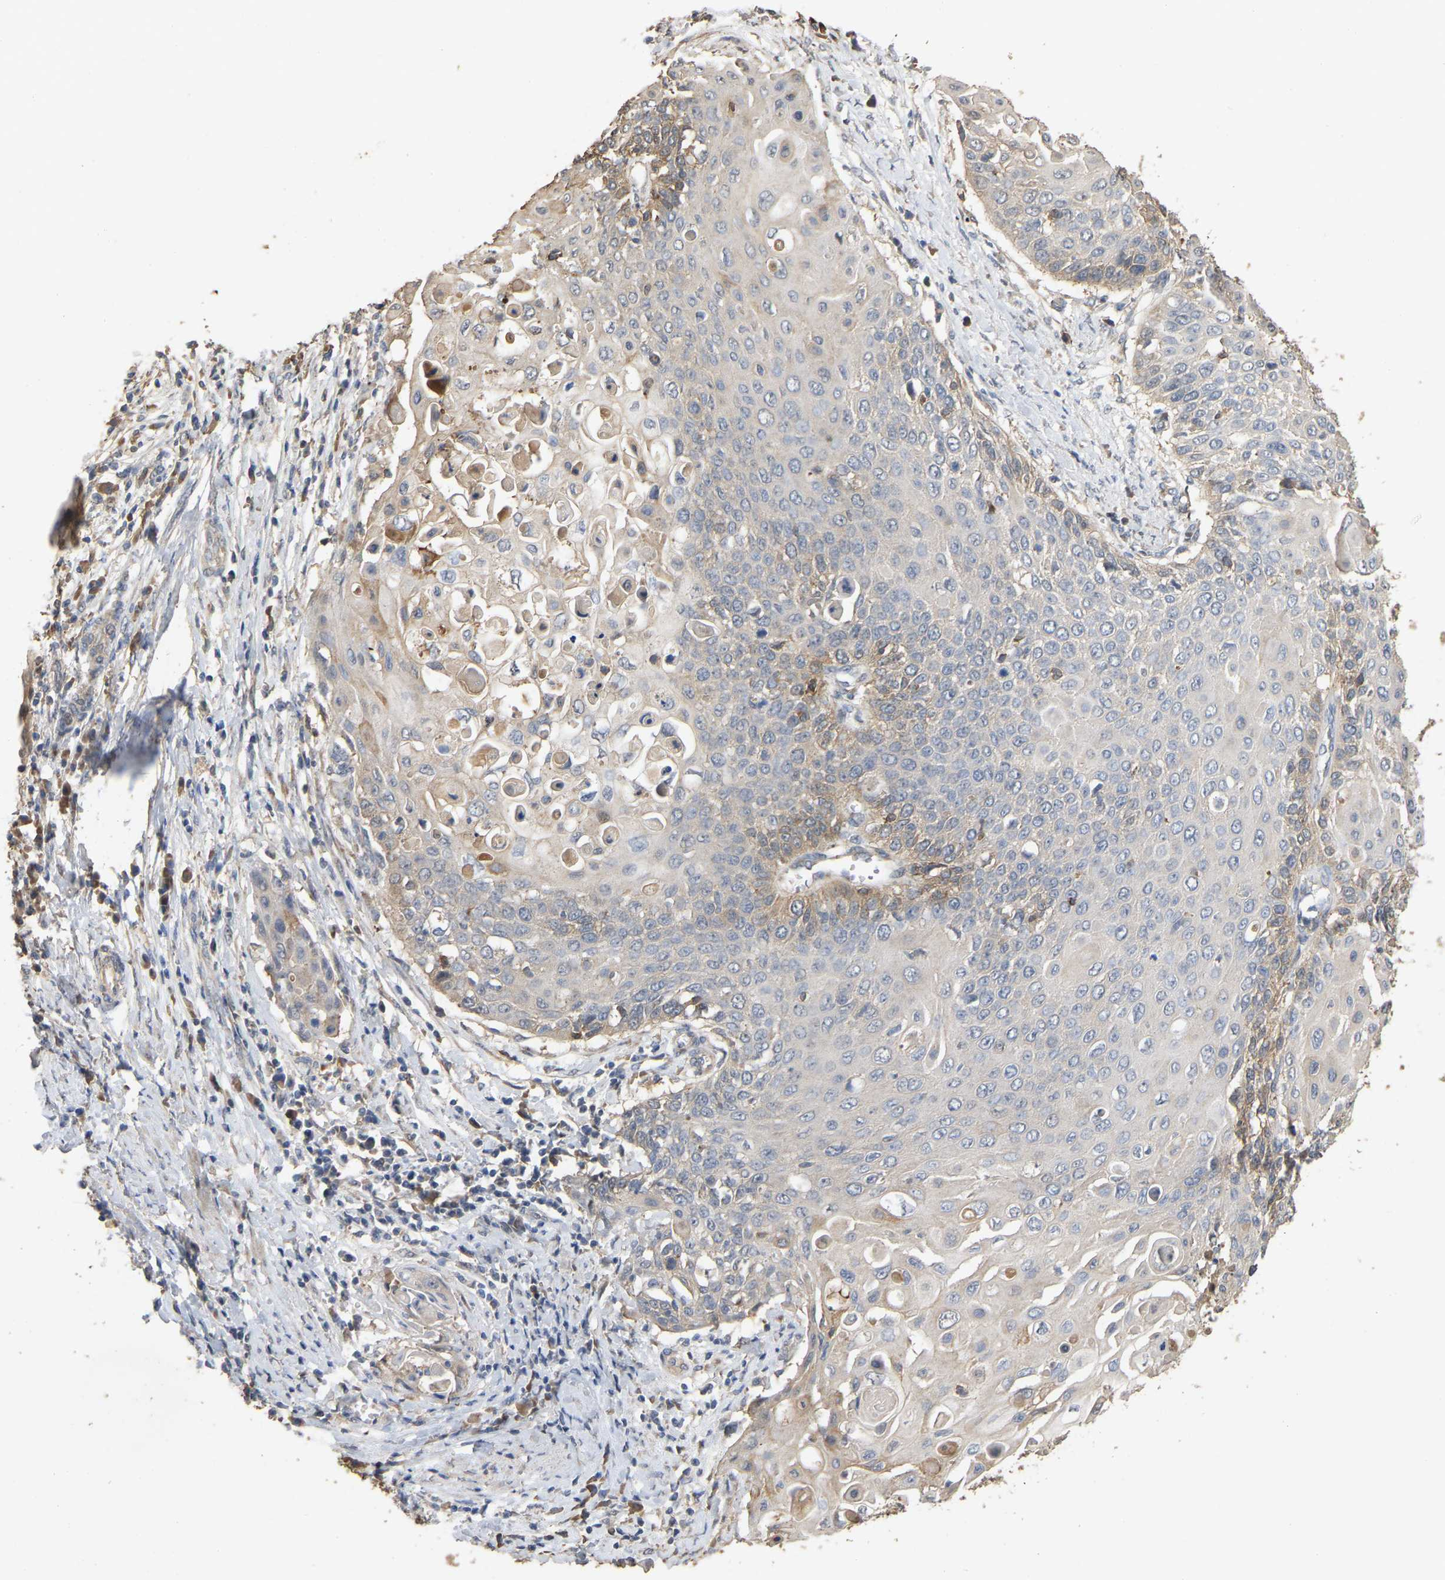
{"staining": {"intensity": "weak", "quantity": "<25%", "location": "cytoplasmic/membranous"}, "tissue": "cervical cancer", "cell_type": "Tumor cells", "image_type": "cancer", "snomed": [{"axis": "morphology", "description": "Squamous cell carcinoma, NOS"}, {"axis": "topography", "description": "Cervix"}], "caption": "This is an IHC photomicrograph of cervical squamous cell carcinoma. There is no staining in tumor cells.", "gene": "NCS1", "patient": {"sex": "female", "age": 39}}